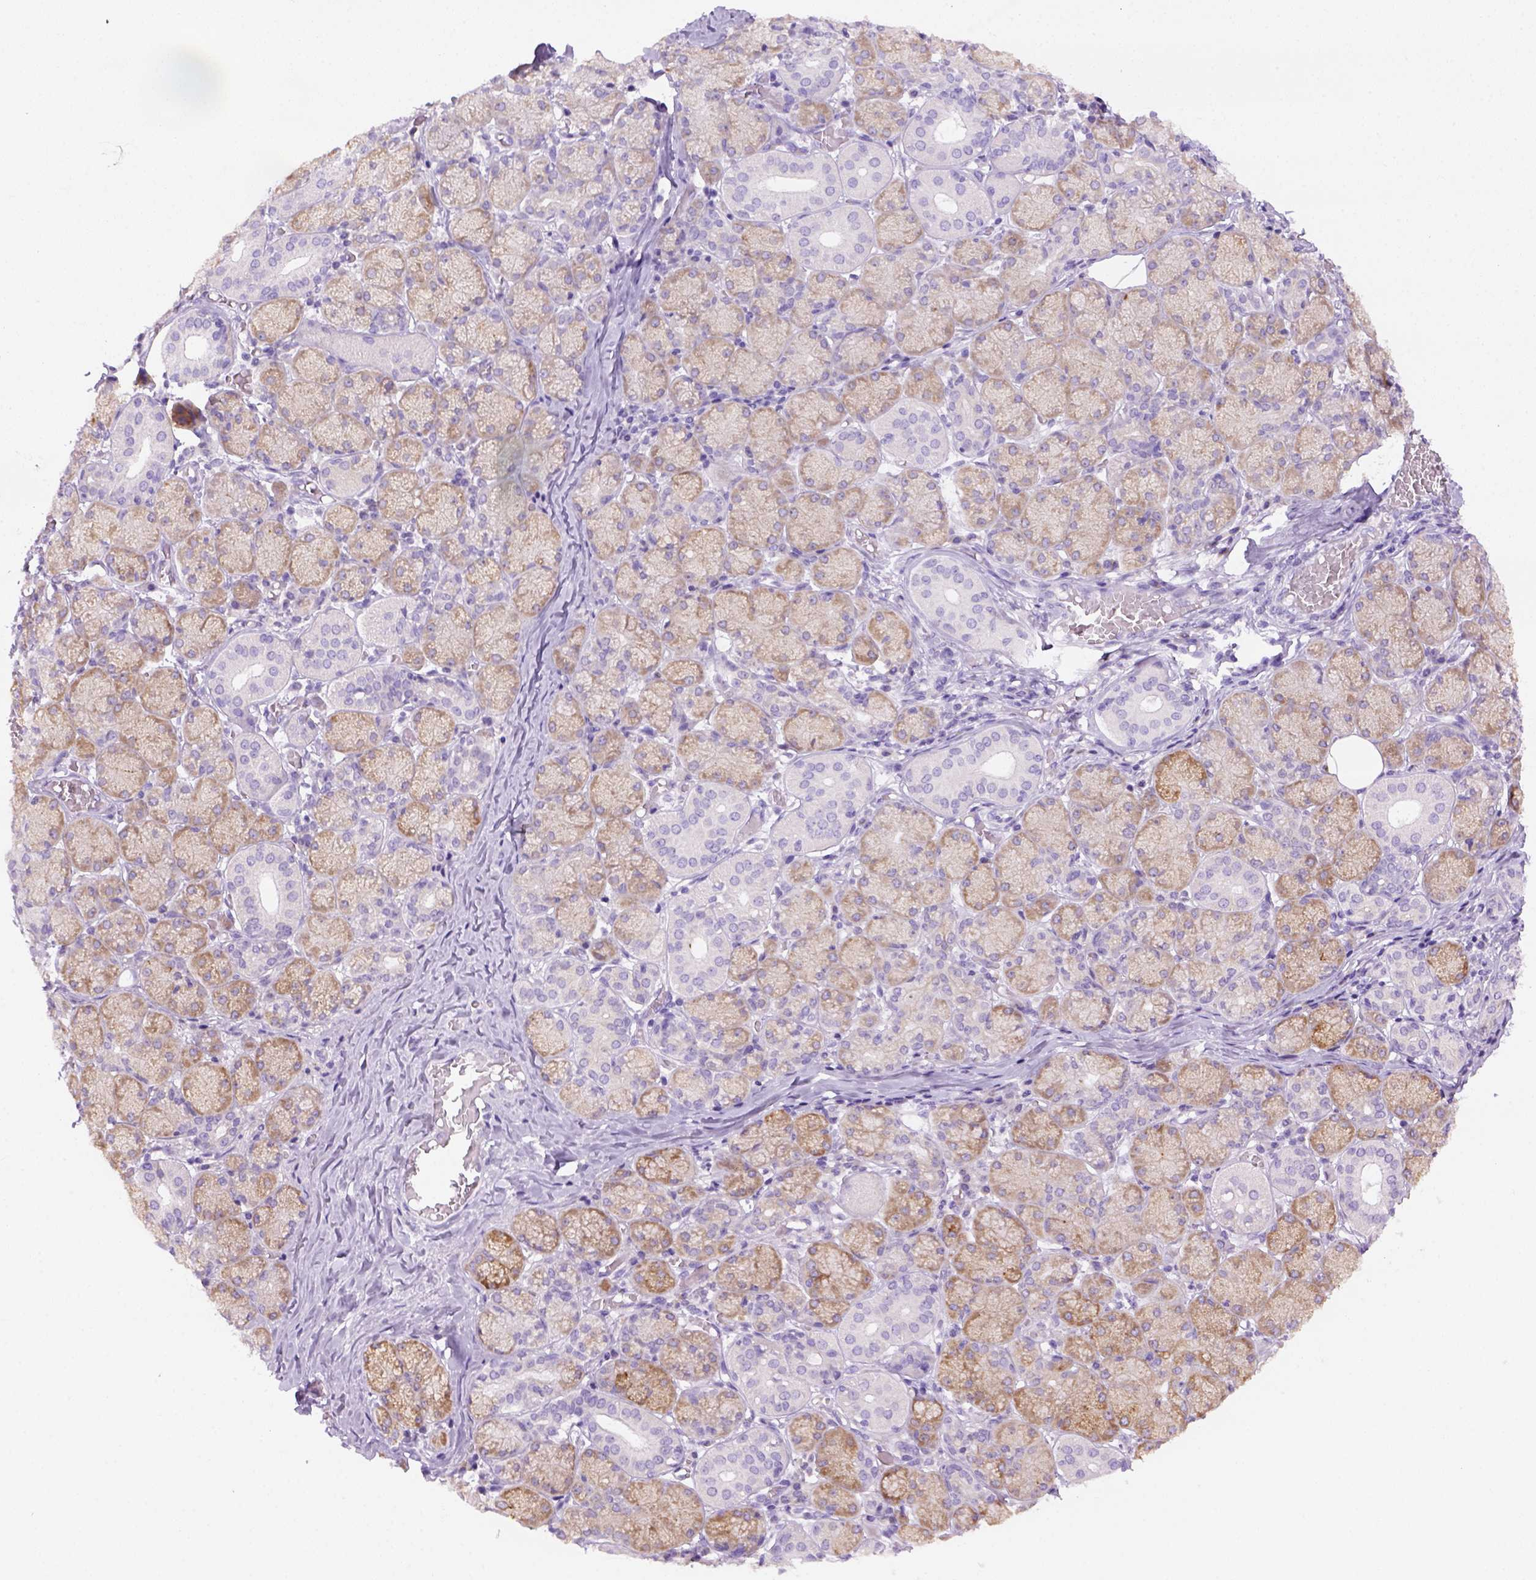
{"staining": {"intensity": "moderate", "quantity": "25%-75%", "location": "cytoplasmic/membranous"}, "tissue": "salivary gland", "cell_type": "Glandular cells", "image_type": "normal", "snomed": [{"axis": "morphology", "description": "Normal tissue, NOS"}, {"axis": "topography", "description": "Salivary gland"}, {"axis": "topography", "description": "Peripheral nerve tissue"}], "caption": "Glandular cells show medium levels of moderate cytoplasmic/membranous expression in about 25%-75% of cells in normal salivary gland.", "gene": "DNAH11", "patient": {"sex": "female", "age": 24}}